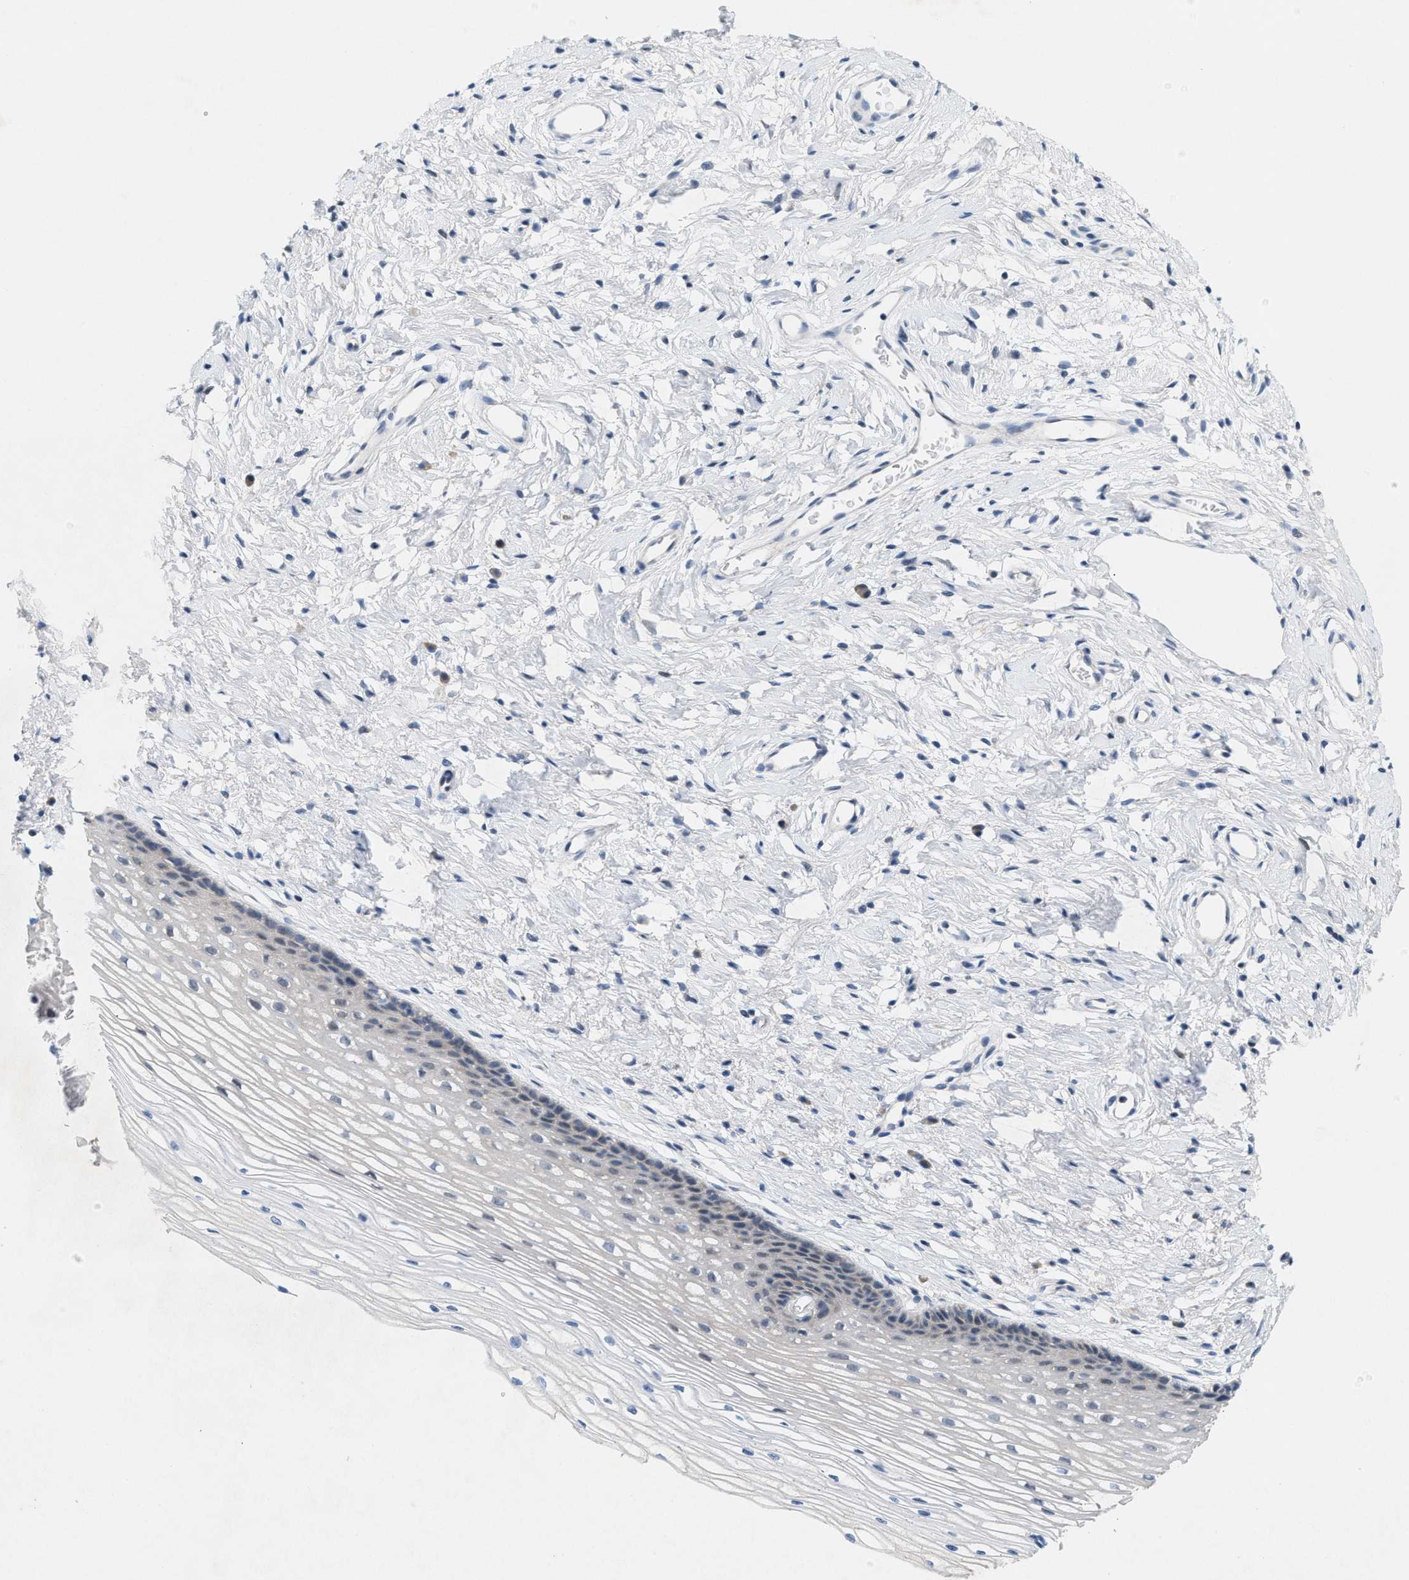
{"staining": {"intensity": "weak", "quantity": "<25%", "location": "cytoplasmic/membranous"}, "tissue": "cervix", "cell_type": "Glandular cells", "image_type": "normal", "snomed": [{"axis": "morphology", "description": "Normal tissue, NOS"}, {"axis": "topography", "description": "Cervix"}], "caption": "The immunohistochemistry histopathology image has no significant positivity in glandular cells of cervix. (DAB (3,3'-diaminobenzidine) immunohistochemistry (IHC) with hematoxylin counter stain).", "gene": "WIPI2", "patient": {"sex": "female", "age": 77}}